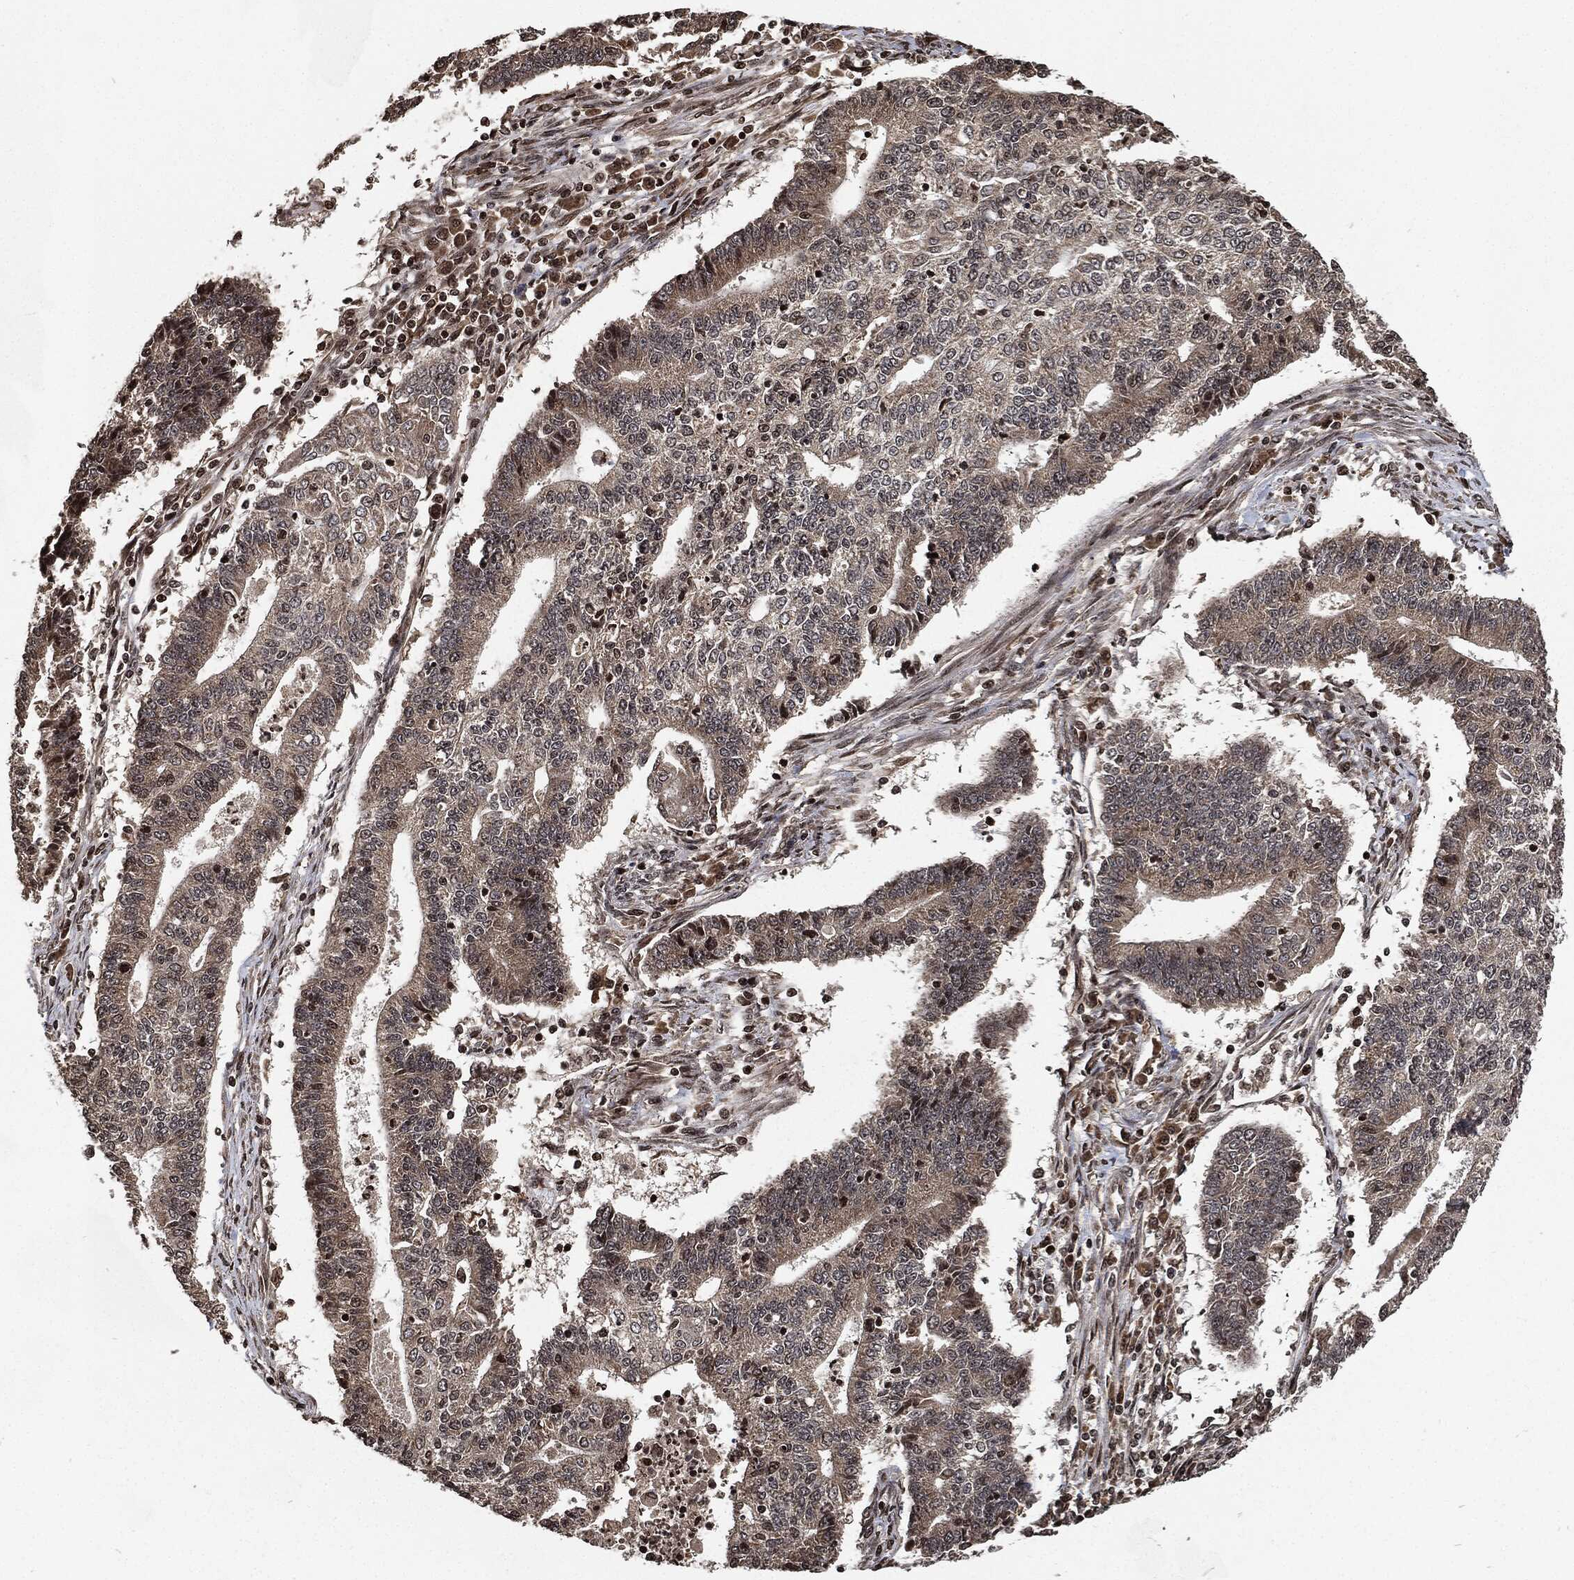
{"staining": {"intensity": "weak", "quantity": "<25%", "location": "cytoplasmic/membranous"}, "tissue": "endometrial cancer", "cell_type": "Tumor cells", "image_type": "cancer", "snomed": [{"axis": "morphology", "description": "Adenocarcinoma, NOS"}, {"axis": "topography", "description": "Uterus"}, {"axis": "topography", "description": "Endometrium"}], "caption": "The IHC photomicrograph has no significant staining in tumor cells of adenocarcinoma (endometrial) tissue. (DAB immunohistochemistry visualized using brightfield microscopy, high magnification).", "gene": "PDK1", "patient": {"sex": "female", "age": 54}}